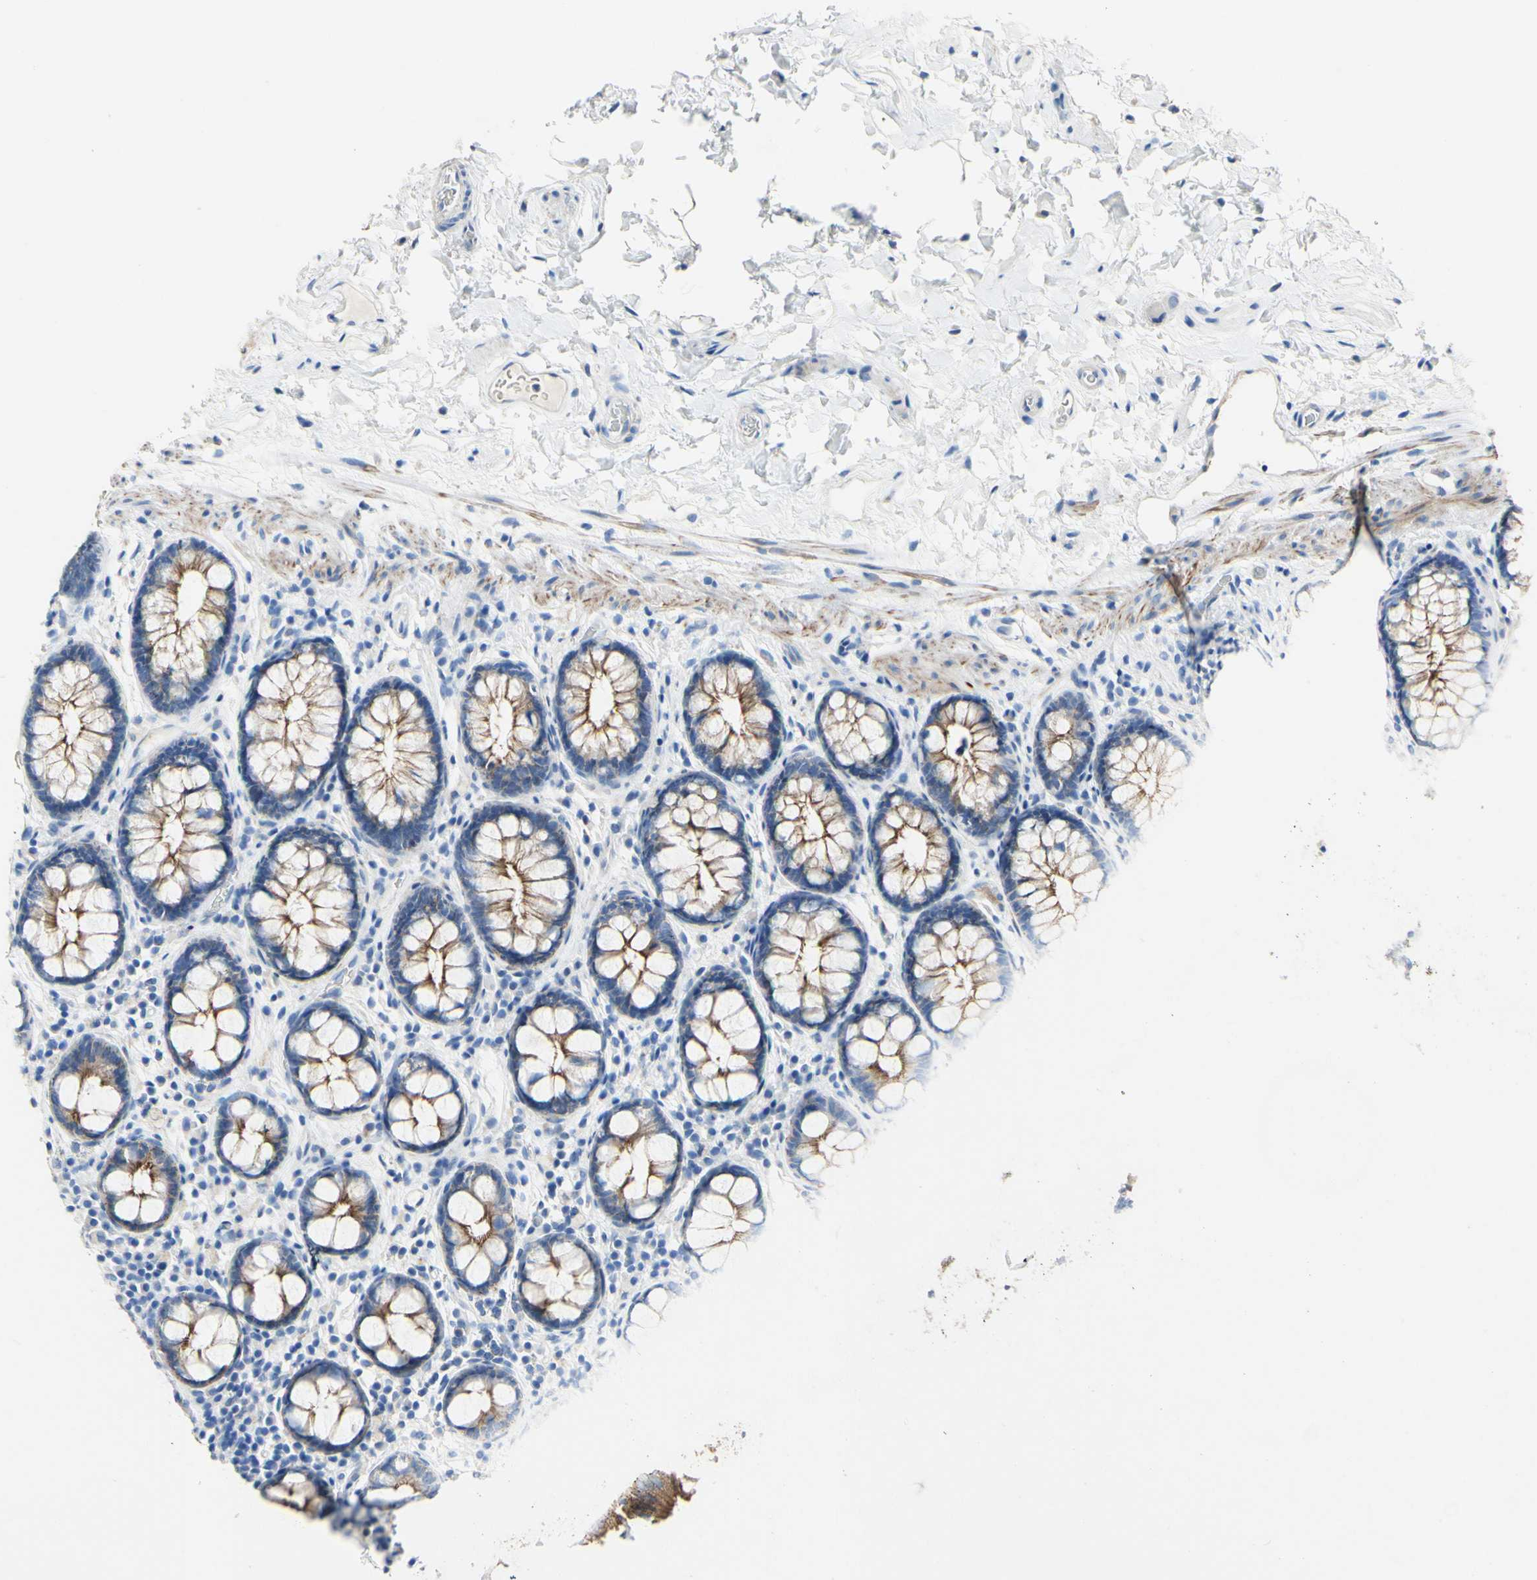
{"staining": {"intensity": "weak", "quantity": "25%-75%", "location": "cytoplasmic/membranous"}, "tissue": "colon", "cell_type": "Endothelial cells", "image_type": "normal", "snomed": [{"axis": "morphology", "description": "Normal tissue, NOS"}, {"axis": "topography", "description": "Colon"}], "caption": "Immunohistochemistry (DAB) staining of normal human colon displays weak cytoplasmic/membranous protein expression in about 25%-75% of endothelial cells.", "gene": "DSC2", "patient": {"sex": "female", "age": 80}}